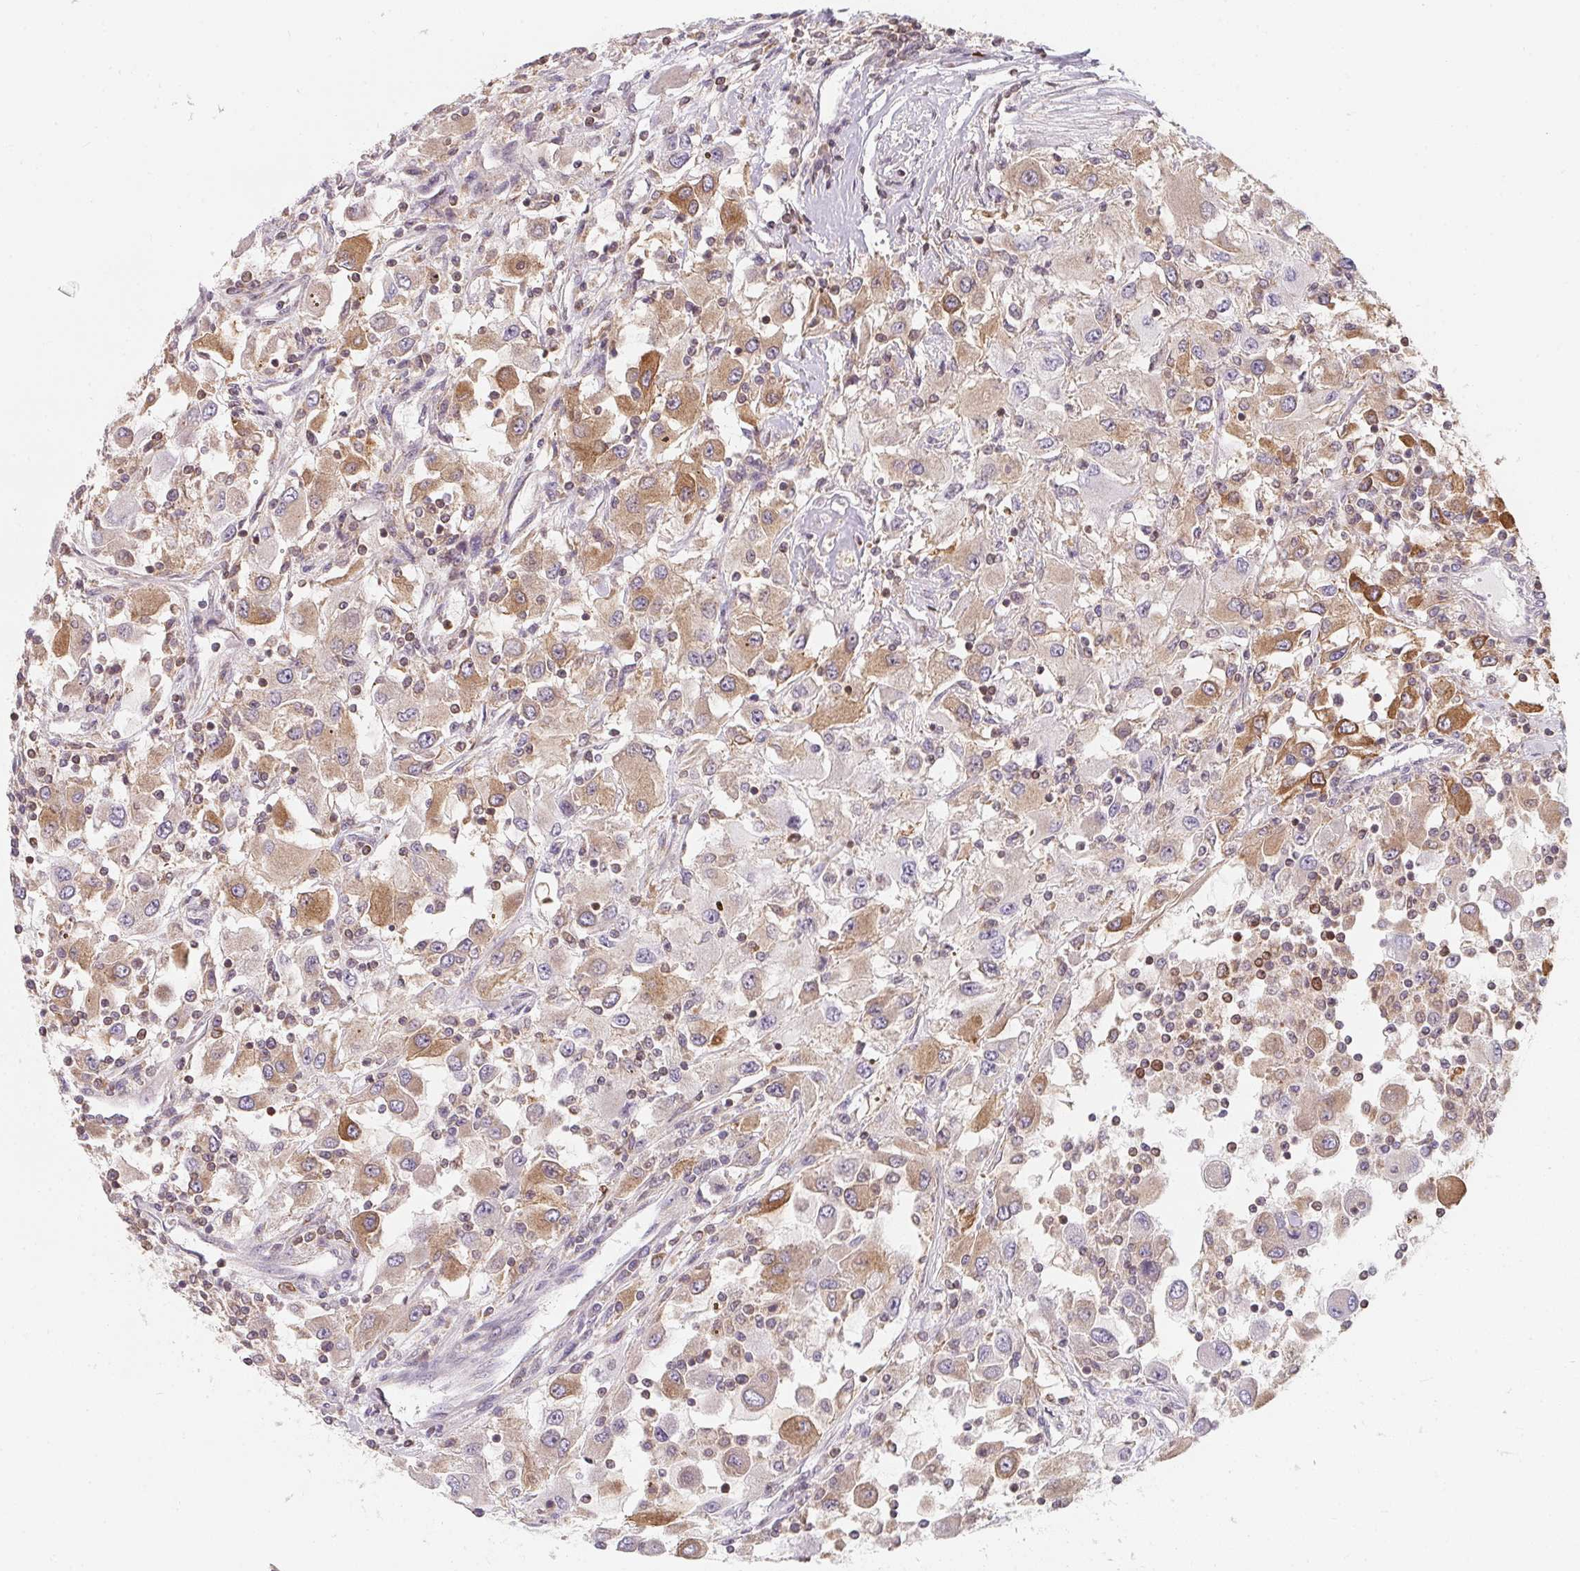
{"staining": {"intensity": "moderate", "quantity": "25%-75%", "location": "cytoplasmic/membranous"}, "tissue": "renal cancer", "cell_type": "Tumor cells", "image_type": "cancer", "snomed": [{"axis": "morphology", "description": "Adenocarcinoma, NOS"}, {"axis": "topography", "description": "Kidney"}], "caption": "Immunohistochemical staining of renal cancer displays medium levels of moderate cytoplasmic/membranous expression in approximately 25%-75% of tumor cells.", "gene": "ANKRD13A", "patient": {"sex": "female", "age": 67}}